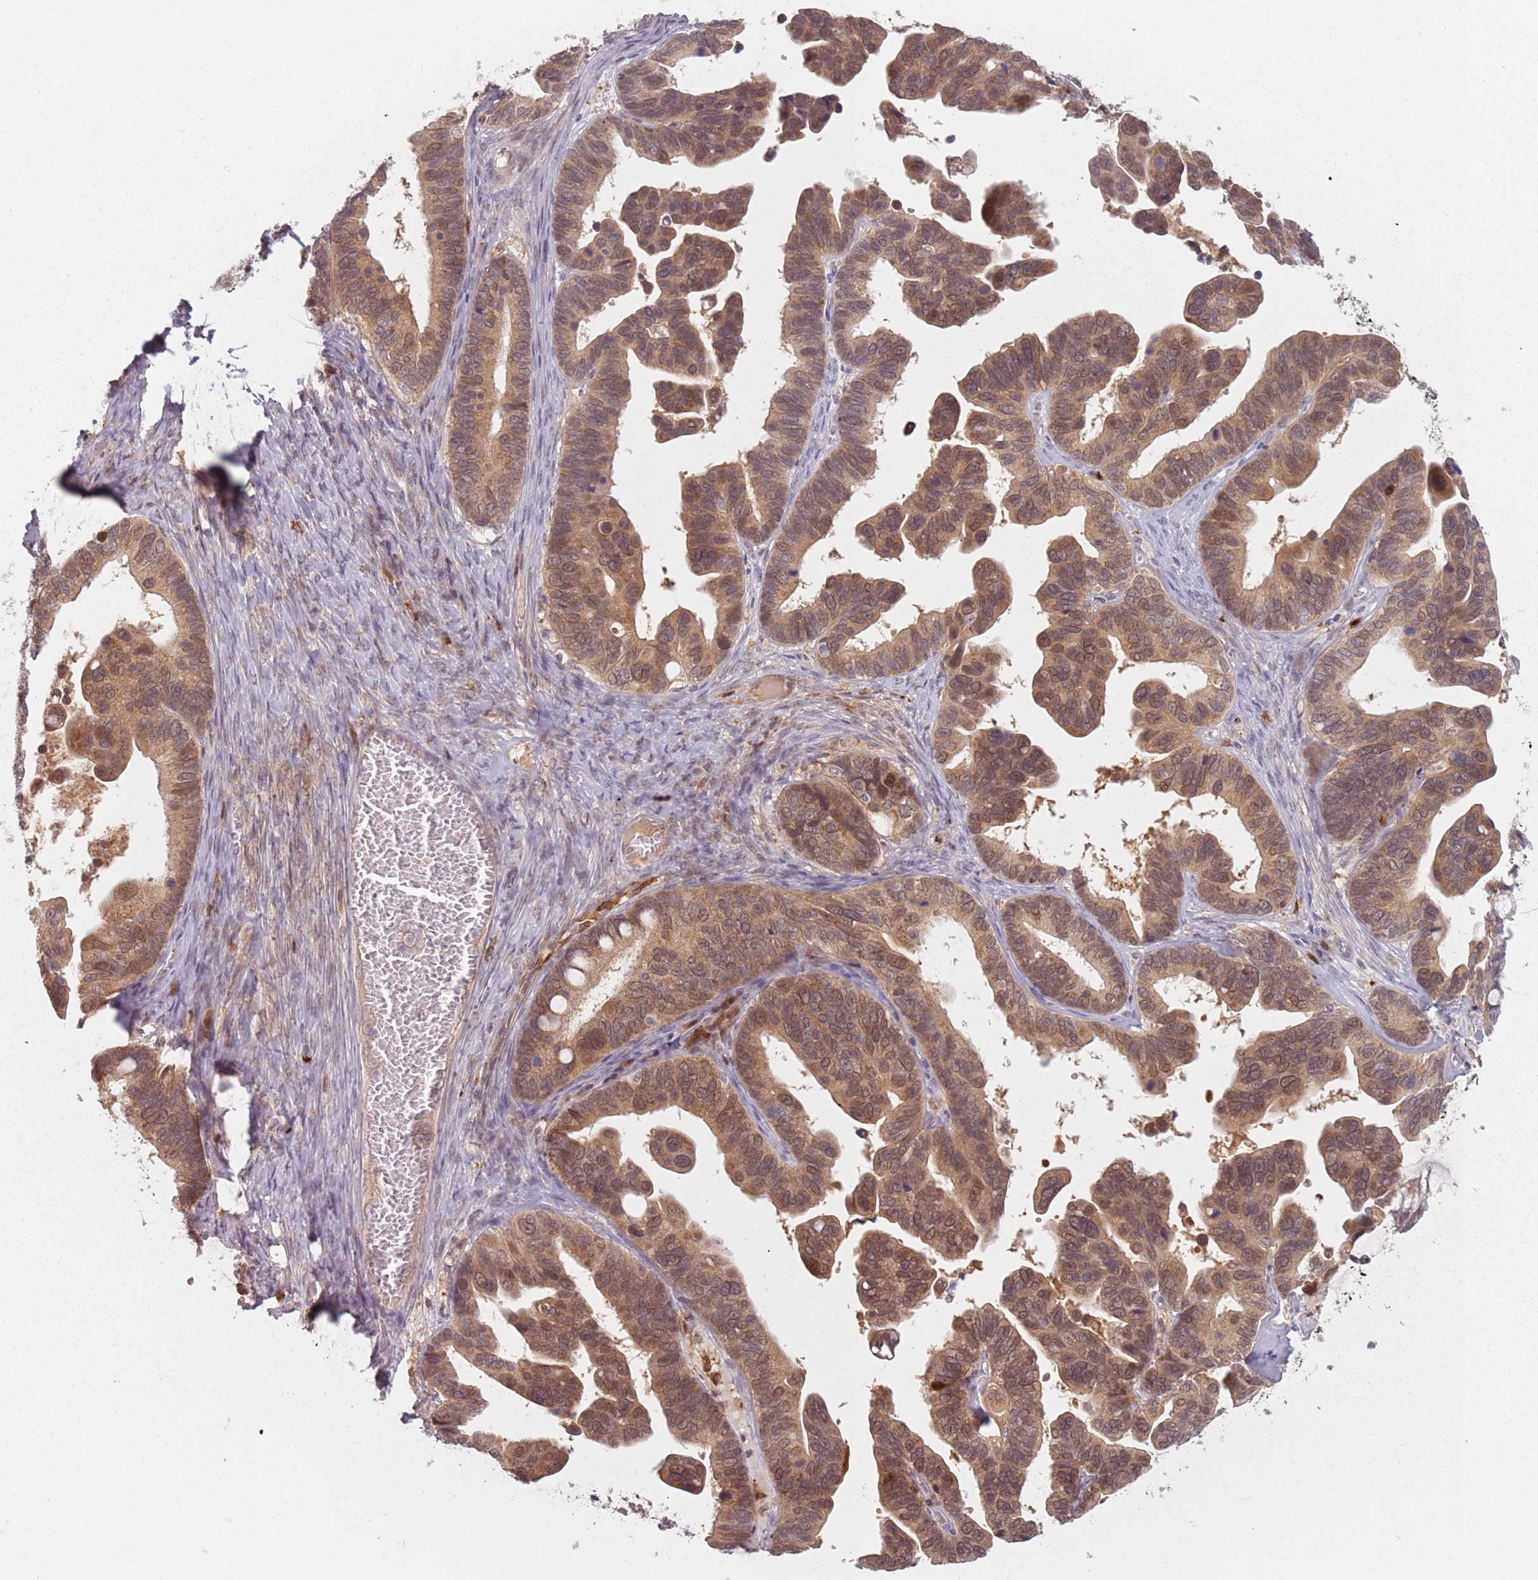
{"staining": {"intensity": "moderate", "quantity": ">75%", "location": "cytoplasmic/membranous,nuclear"}, "tissue": "ovarian cancer", "cell_type": "Tumor cells", "image_type": "cancer", "snomed": [{"axis": "morphology", "description": "Cystadenocarcinoma, serous, NOS"}, {"axis": "topography", "description": "Ovary"}], "caption": "Human ovarian serous cystadenocarcinoma stained with a protein marker displays moderate staining in tumor cells.", "gene": "NAXE", "patient": {"sex": "female", "age": 56}}